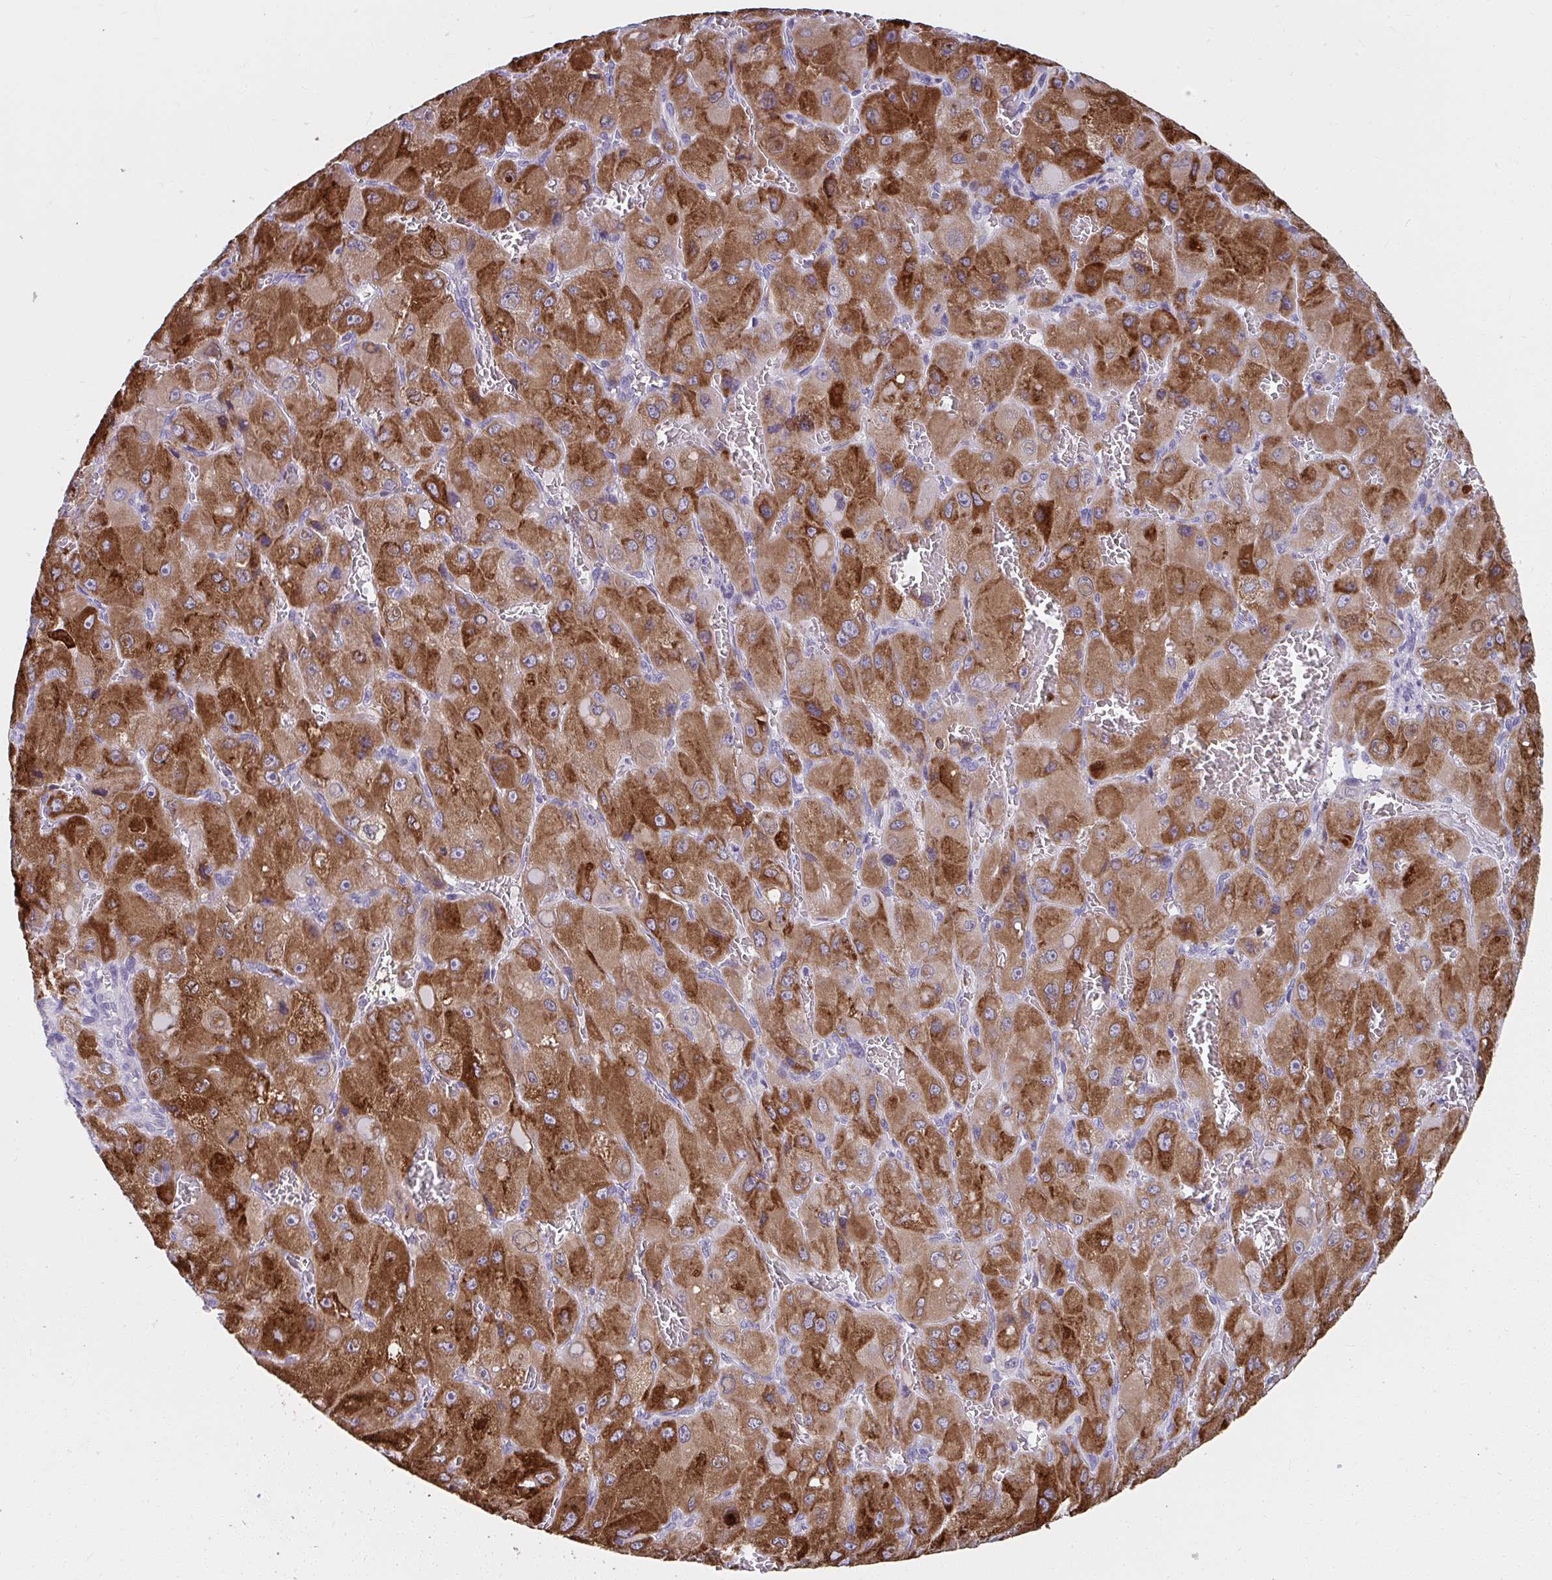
{"staining": {"intensity": "strong", "quantity": ">75%", "location": "cytoplasmic/membranous"}, "tissue": "liver cancer", "cell_type": "Tumor cells", "image_type": "cancer", "snomed": [{"axis": "morphology", "description": "Carcinoma, Hepatocellular, NOS"}, {"axis": "topography", "description": "Liver"}], "caption": "IHC (DAB (3,3'-diaminobenzidine)) staining of liver hepatocellular carcinoma demonstrates strong cytoplasmic/membranous protein positivity in about >75% of tumor cells.", "gene": "UGT3A2", "patient": {"sex": "male", "age": 27}}